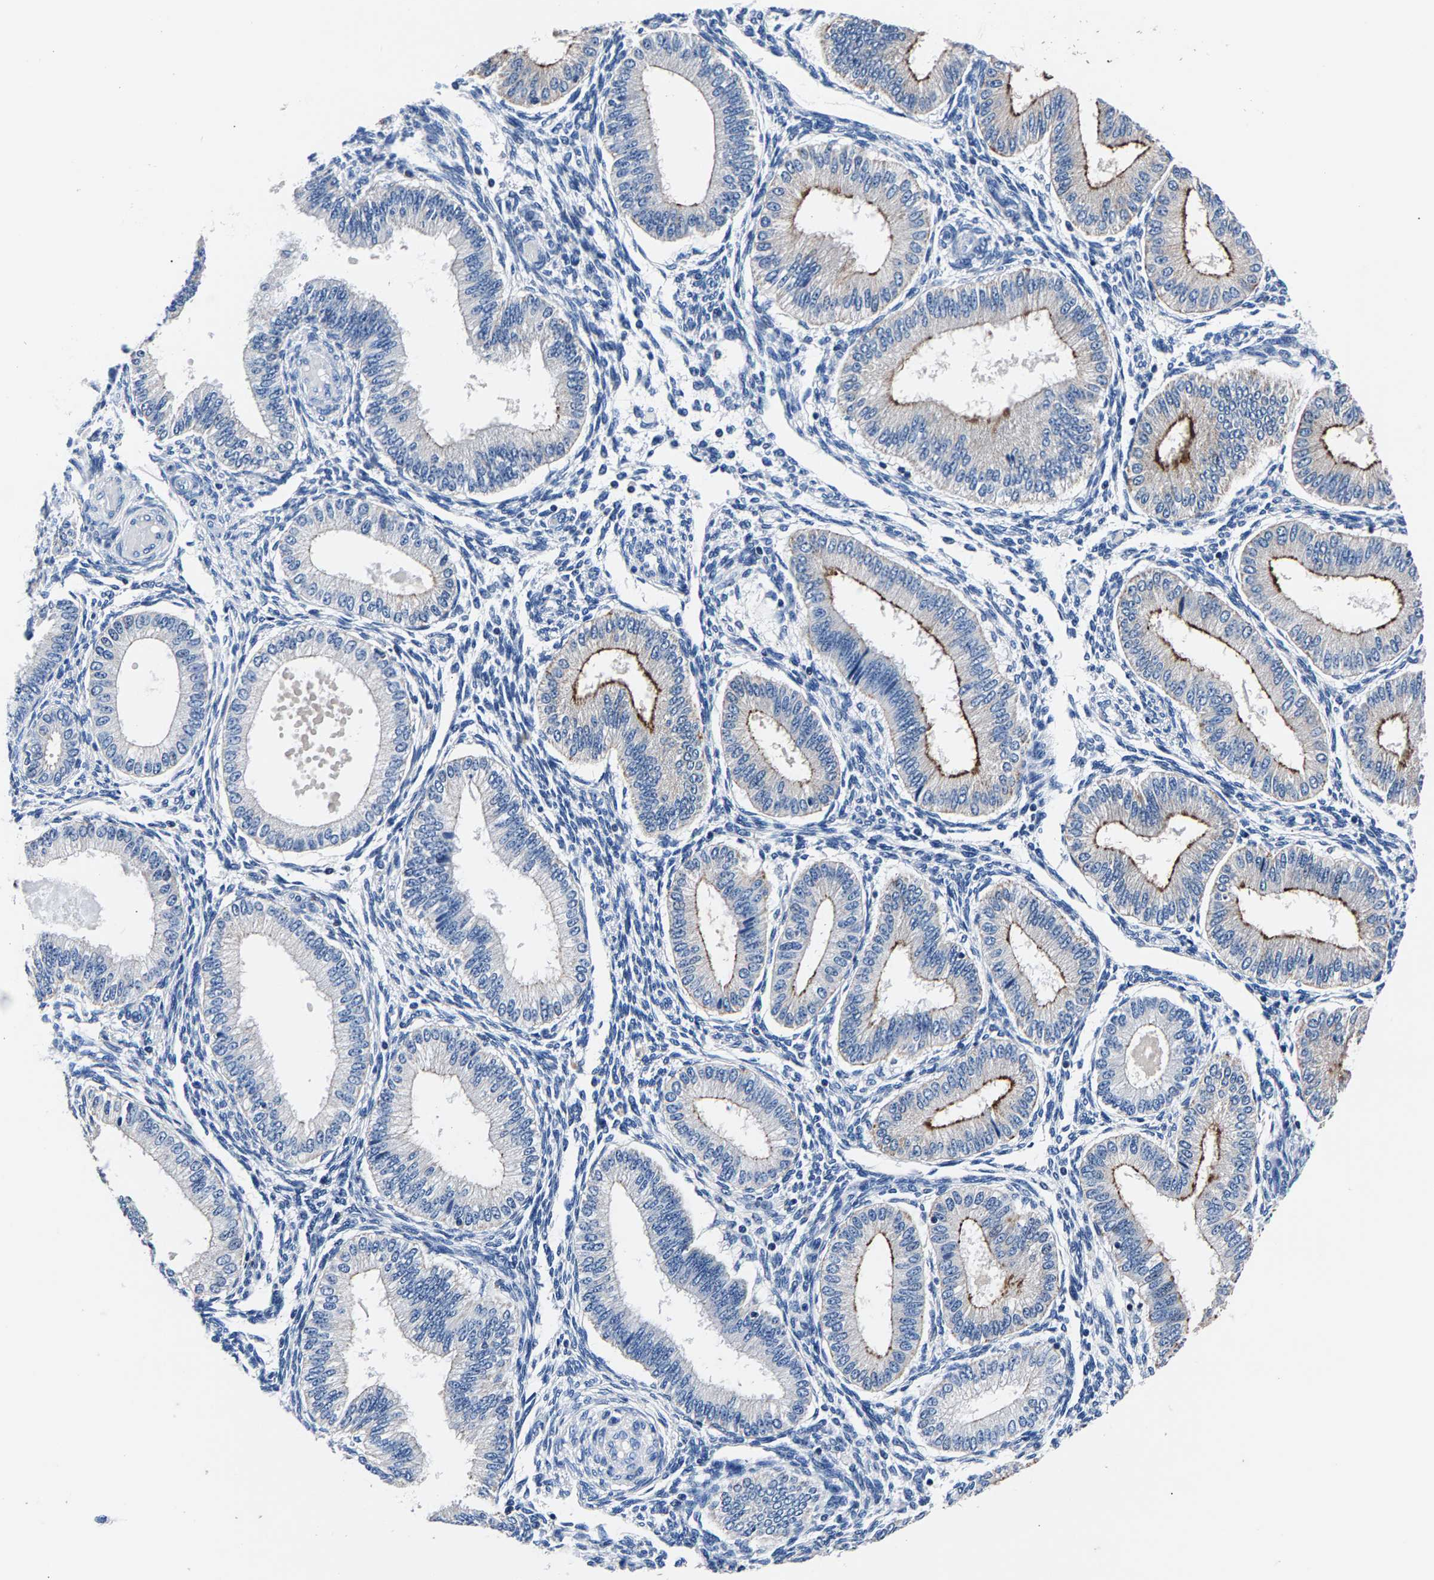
{"staining": {"intensity": "negative", "quantity": "none", "location": "none"}, "tissue": "endometrium", "cell_type": "Cells in endometrial stroma", "image_type": "normal", "snomed": [{"axis": "morphology", "description": "Normal tissue, NOS"}, {"axis": "topography", "description": "Endometrium"}], "caption": "Immunohistochemistry (IHC) histopathology image of normal endometrium: human endometrium stained with DAB (3,3'-diaminobenzidine) exhibits no significant protein positivity in cells in endometrial stroma. (Brightfield microscopy of DAB IHC at high magnification).", "gene": "PHF24", "patient": {"sex": "female", "age": 39}}